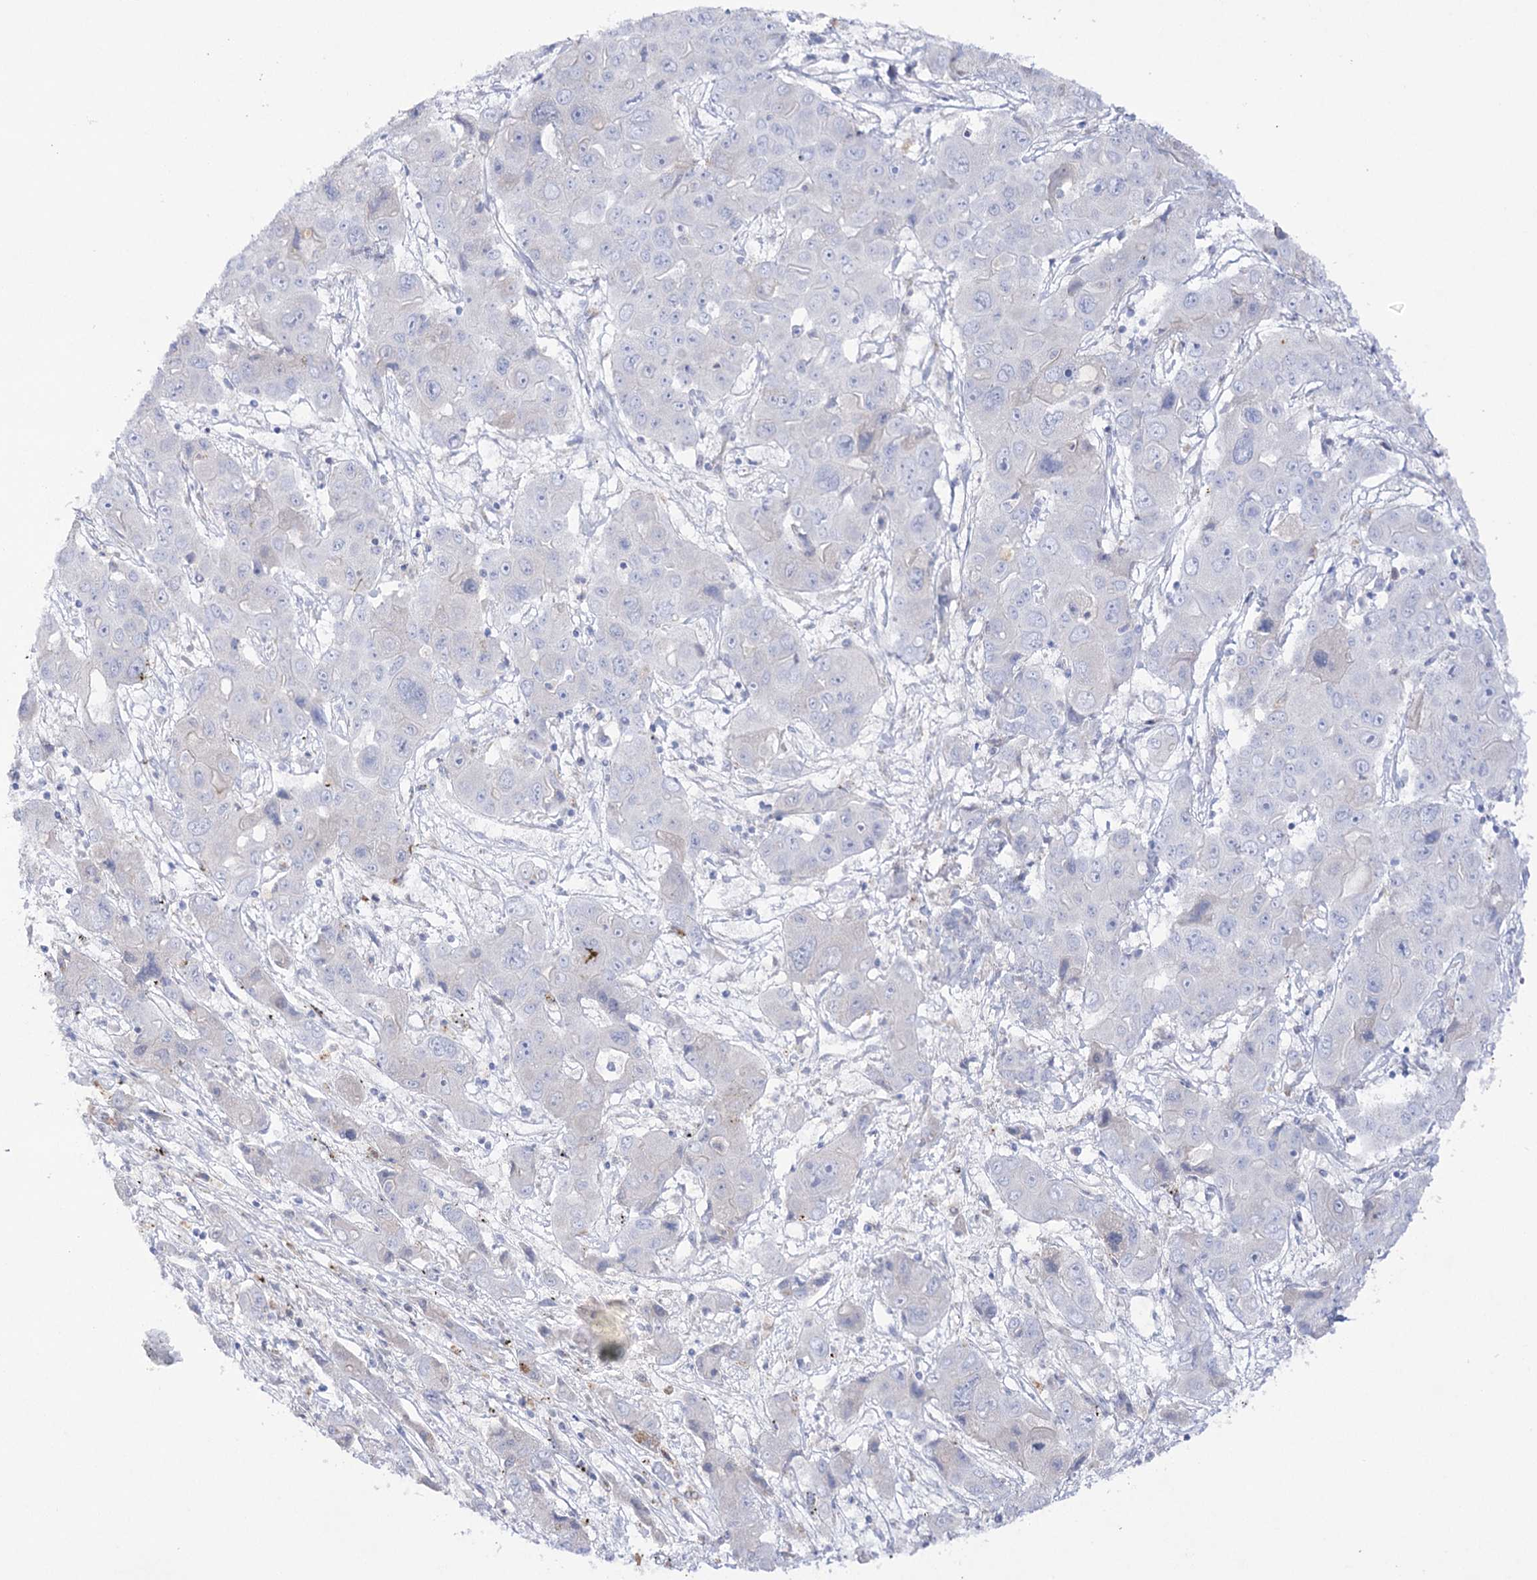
{"staining": {"intensity": "negative", "quantity": "none", "location": "none"}, "tissue": "liver cancer", "cell_type": "Tumor cells", "image_type": "cancer", "snomed": [{"axis": "morphology", "description": "Cholangiocarcinoma"}, {"axis": "topography", "description": "Liver"}], "caption": "DAB (3,3'-diaminobenzidine) immunohistochemical staining of liver cholangiocarcinoma shows no significant staining in tumor cells.", "gene": "NAGLU", "patient": {"sex": "male", "age": 67}}